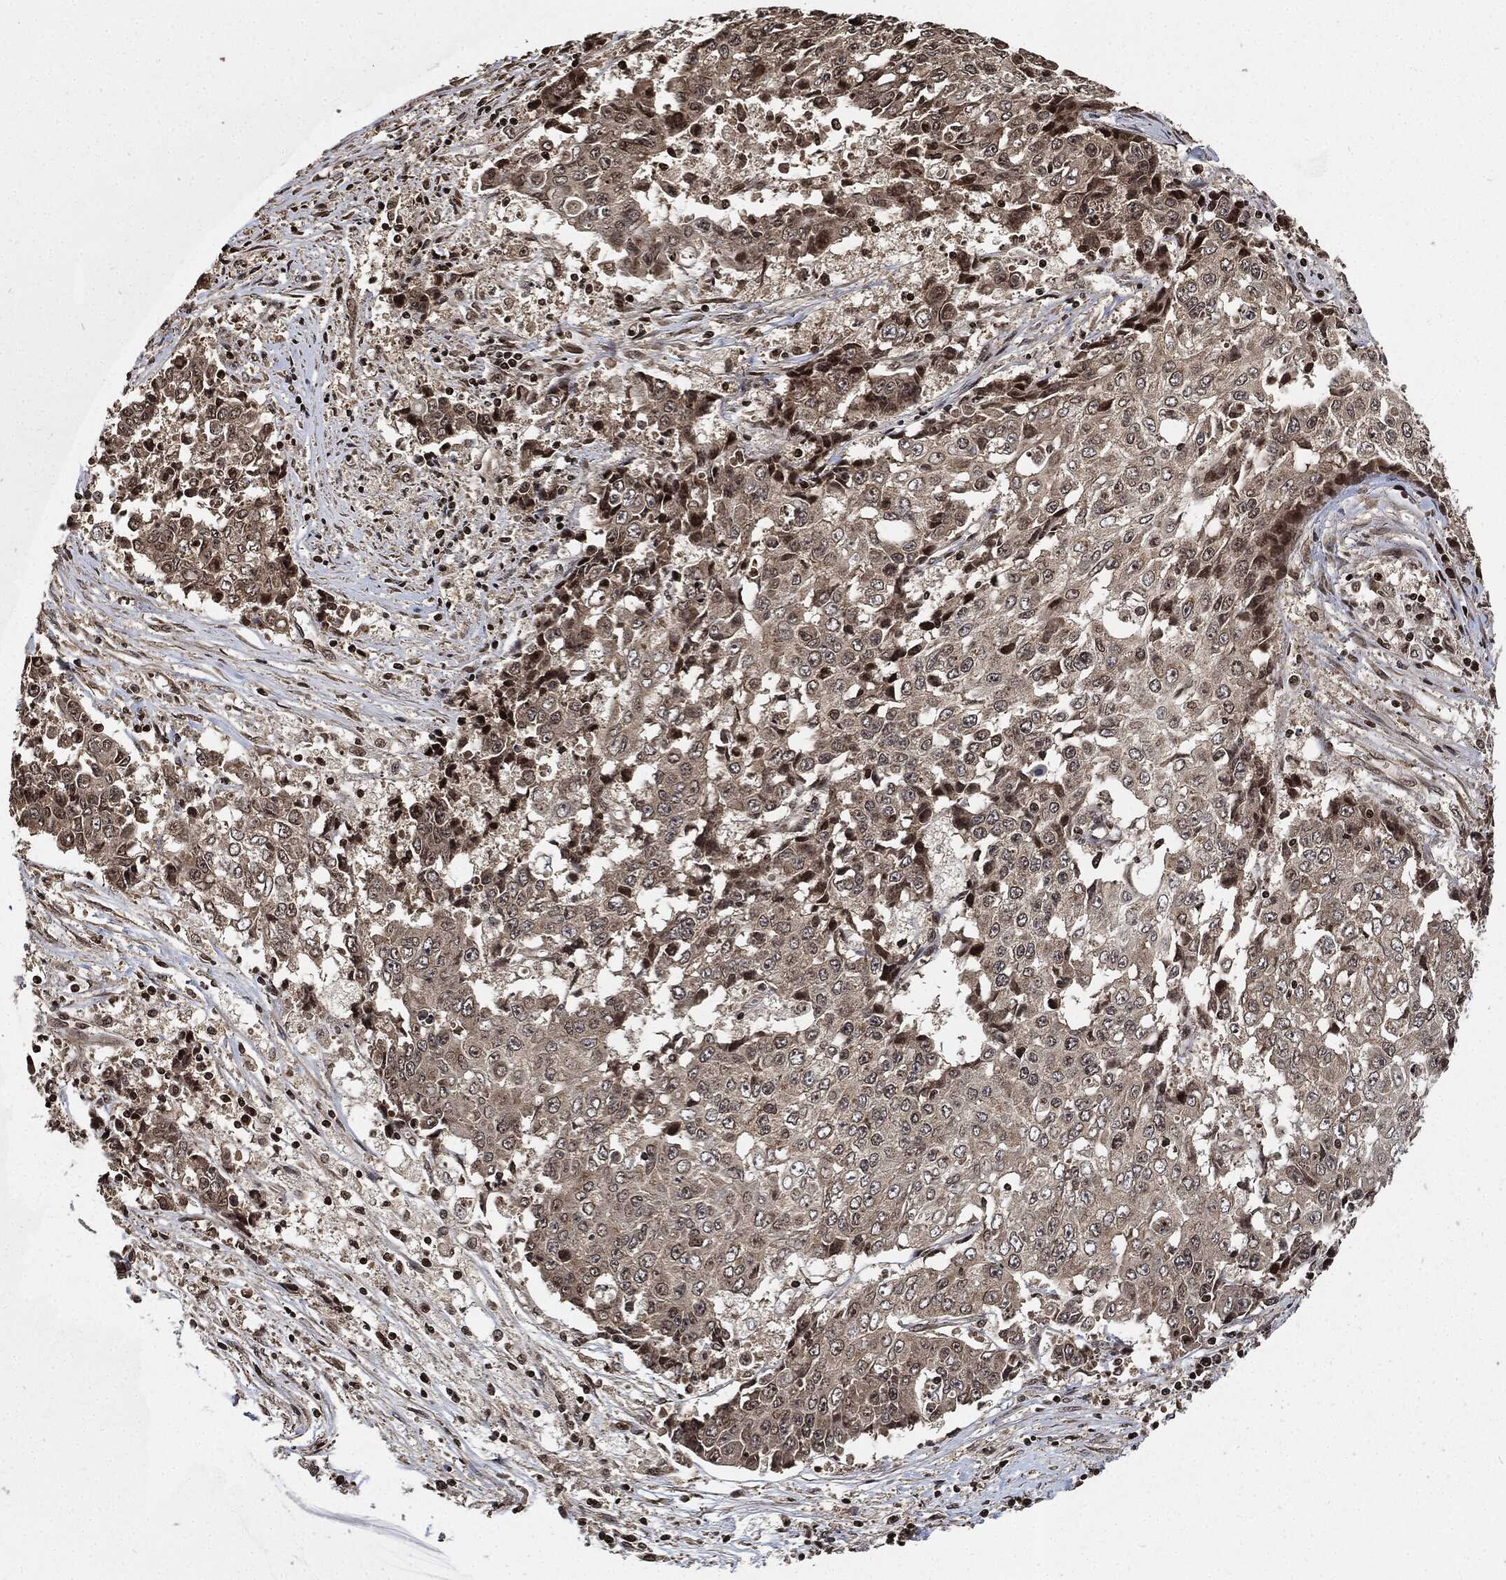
{"staining": {"intensity": "negative", "quantity": "none", "location": "none"}, "tissue": "ovarian cancer", "cell_type": "Tumor cells", "image_type": "cancer", "snomed": [{"axis": "morphology", "description": "Carcinoma, endometroid"}, {"axis": "topography", "description": "Ovary"}], "caption": "High power microscopy micrograph of an immunohistochemistry micrograph of endometroid carcinoma (ovarian), revealing no significant staining in tumor cells.", "gene": "PDK1", "patient": {"sex": "female", "age": 42}}